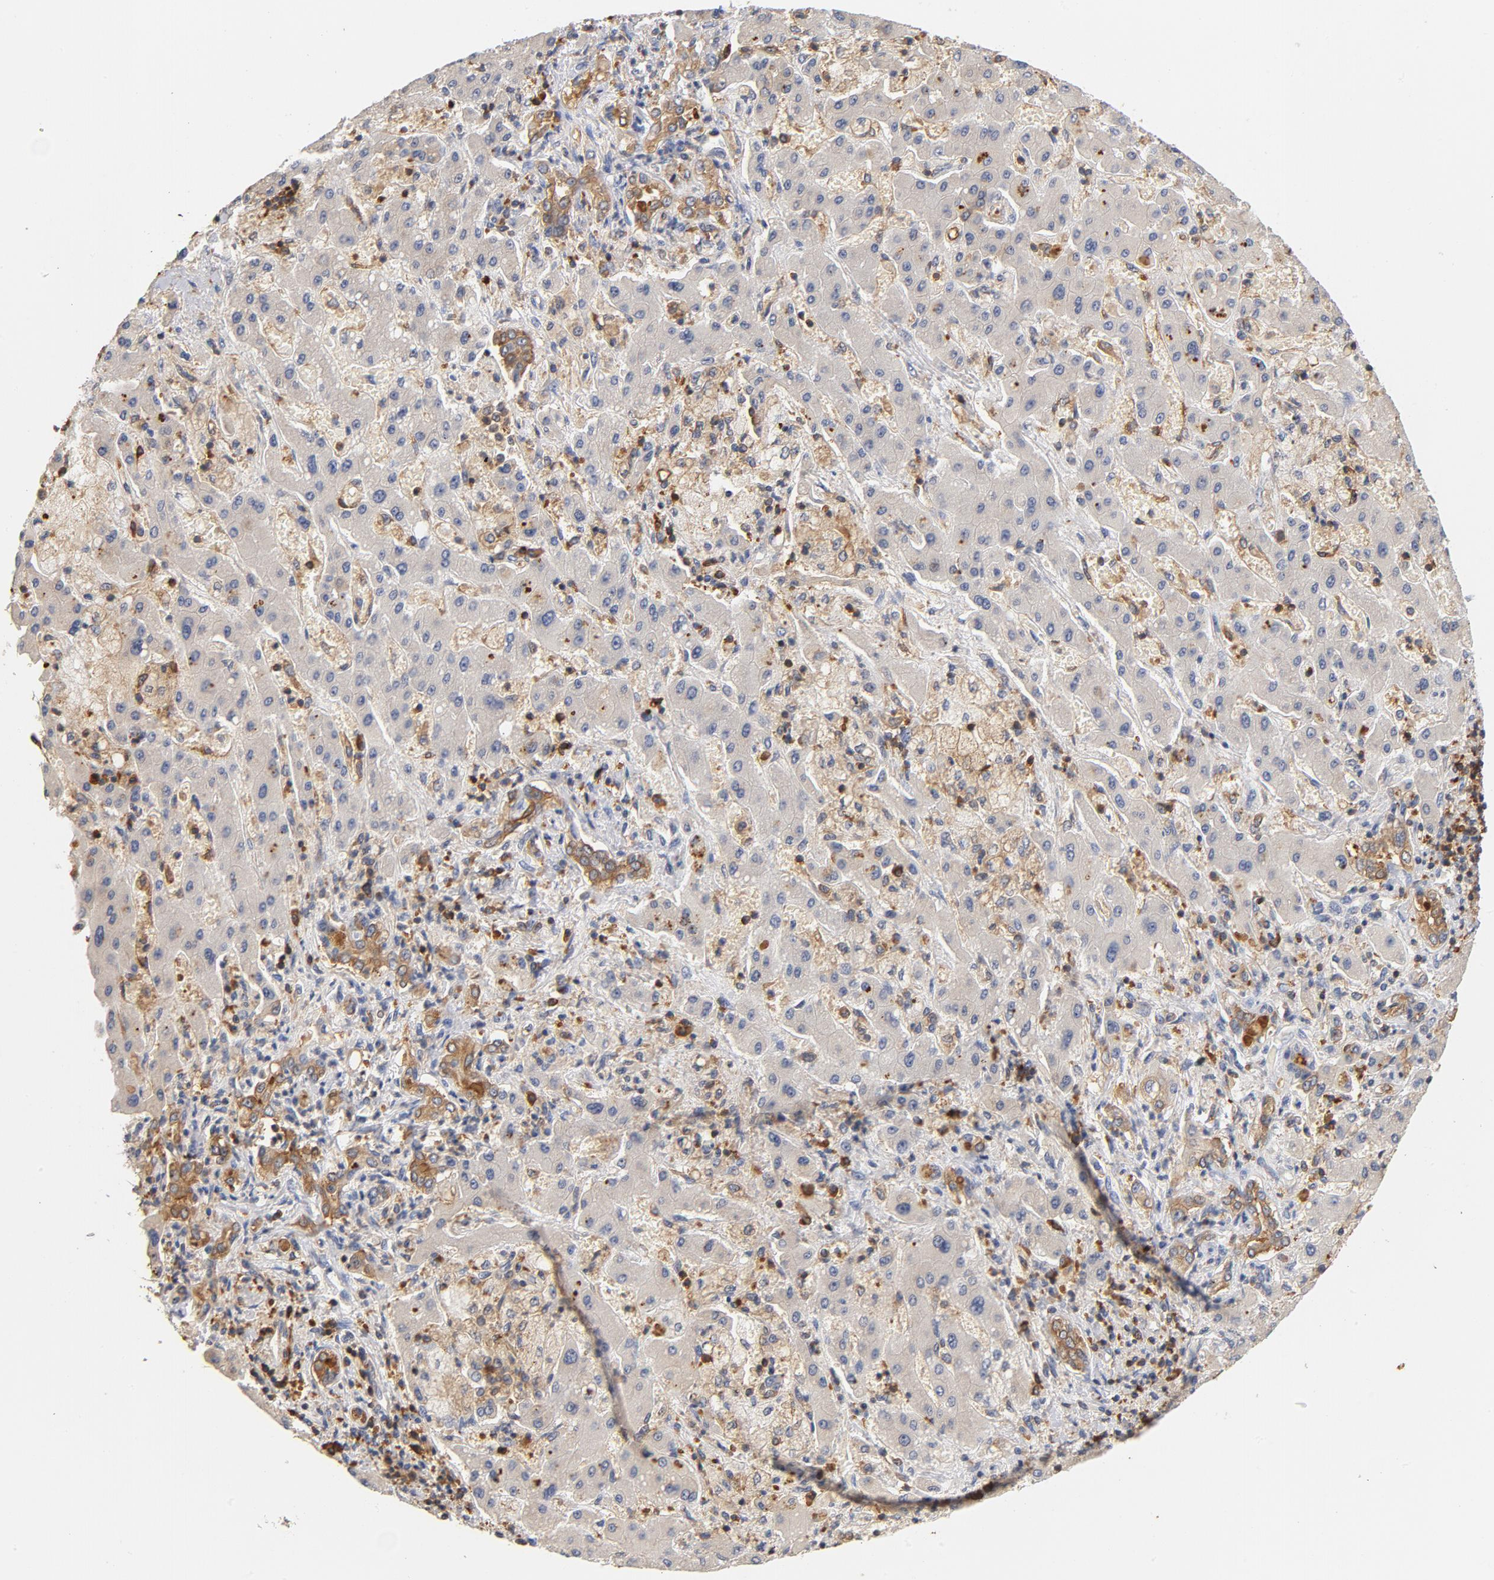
{"staining": {"intensity": "weak", "quantity": ">75%", "location": "cytoplasmic/membranous"}, "tissue": "liver cancer", "cell_type": "Tumor cells", "image_type": "cancer", "snomed": [{"axis": "morphology", "description": "Cholangiocarcinoma"}, {"axis": "topography", "description": "Liver"}], "caption": "Immunohistochemical staining of liver cancer (cholangiocarcinoma) shows weak cytoplasmic/membranous protein staining in about >75% of tumor cells. (Stains: DAB (3,3'-diaminobenzidine) in brown, nuclei in blue, Microscopy: brightfield microscopy at high magnification).", "gene": "EZR", "patient": {"sex": "male", "age": 50}}